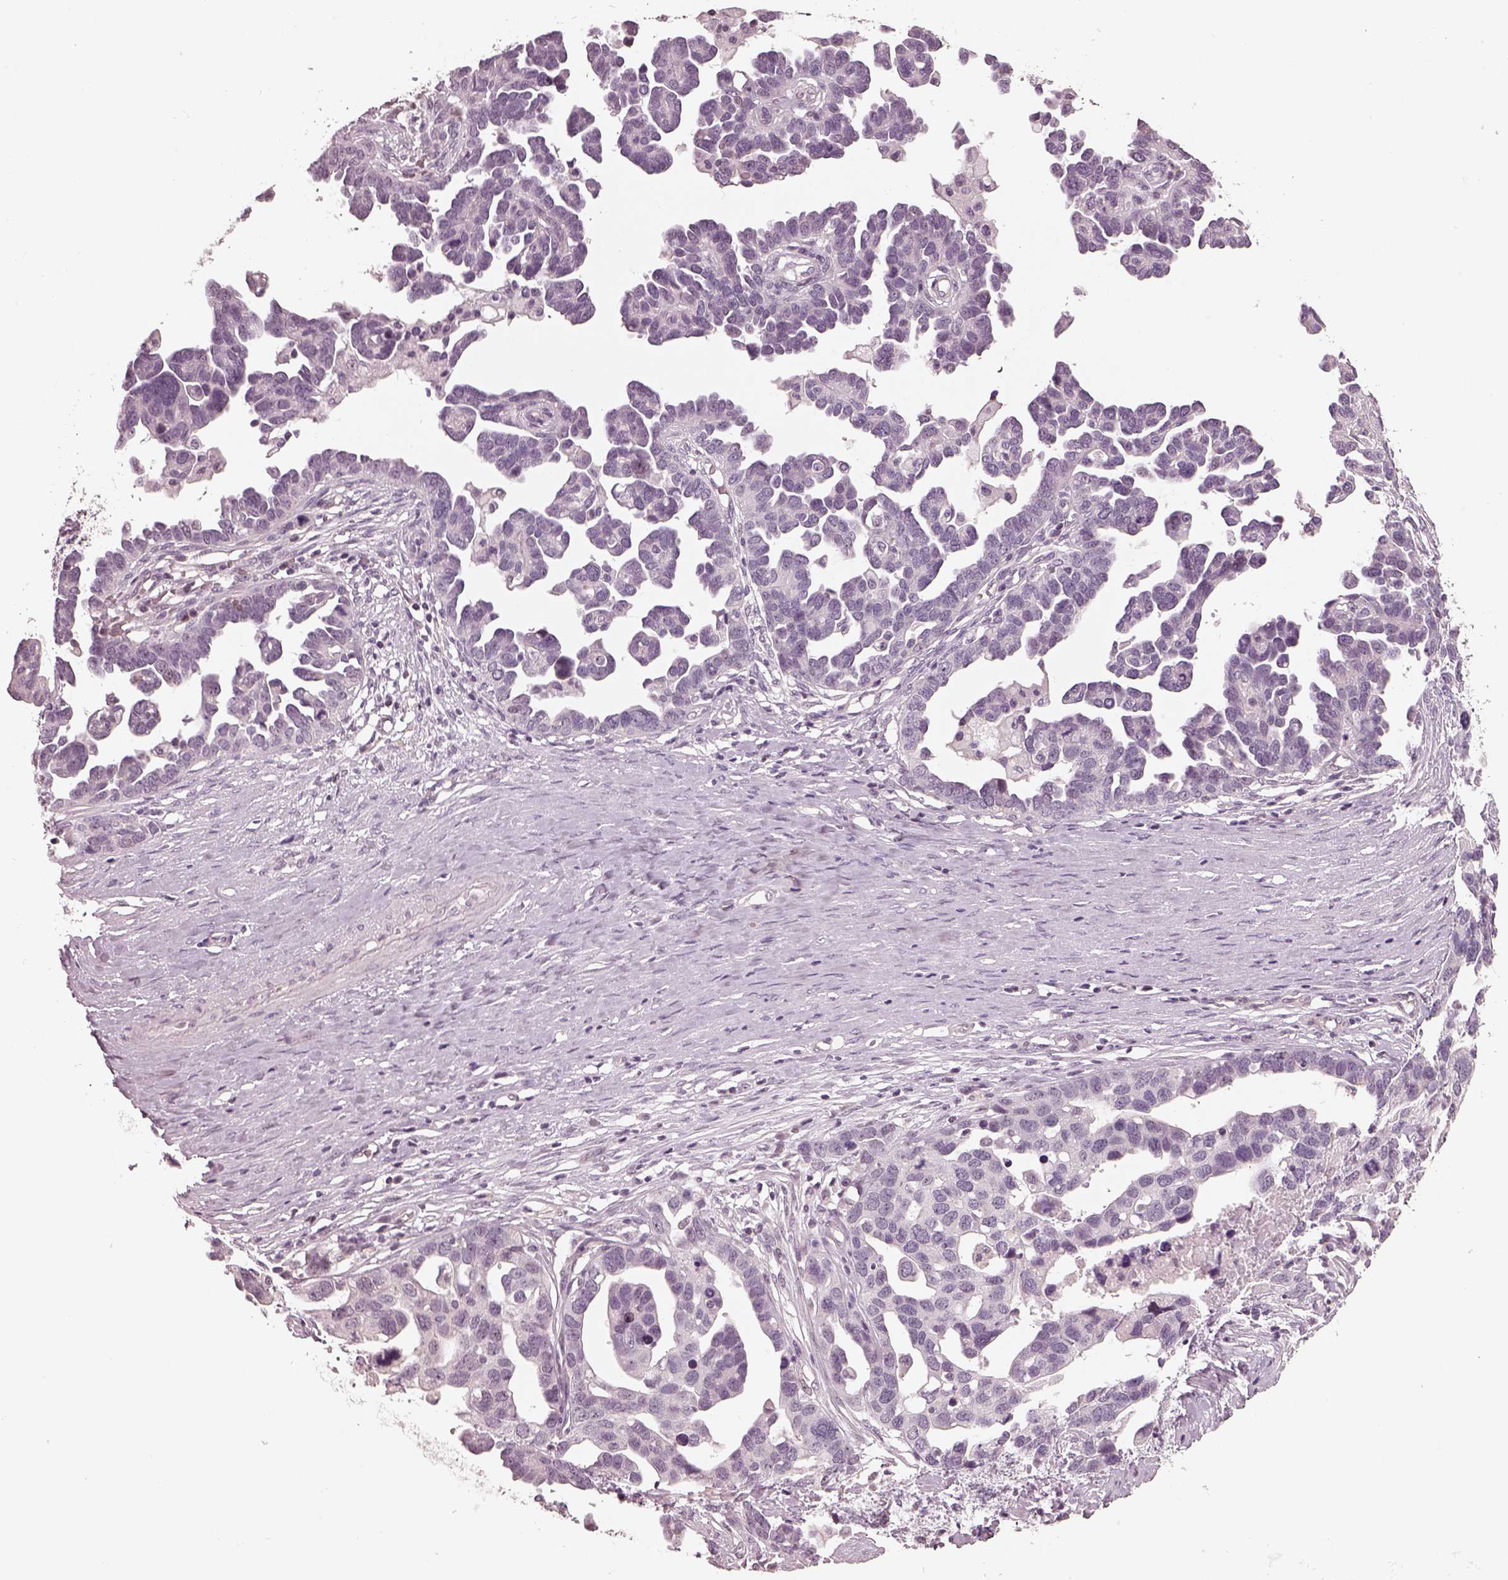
{"staining": {"intensity": "negative", "quantity": "none", "location": "none"}, "tissue": "ovarian cancer", "cell_type": "Tumor cells", "image_type": "cancer", "snomed": [{"axis": "morphology", "description": "Cystadenocarcinoma, serous, NOS"}, {"axis": "topography", "description": "Ovary"}], "caption": "Immunohistochemistry of human serous cystadenocarcinoma (ovarian) exhibits no expression in tumor cells. Nuclei are stained in blue.", "gene": "EGR4", "patient": {"sex": "female", "age": 54}}